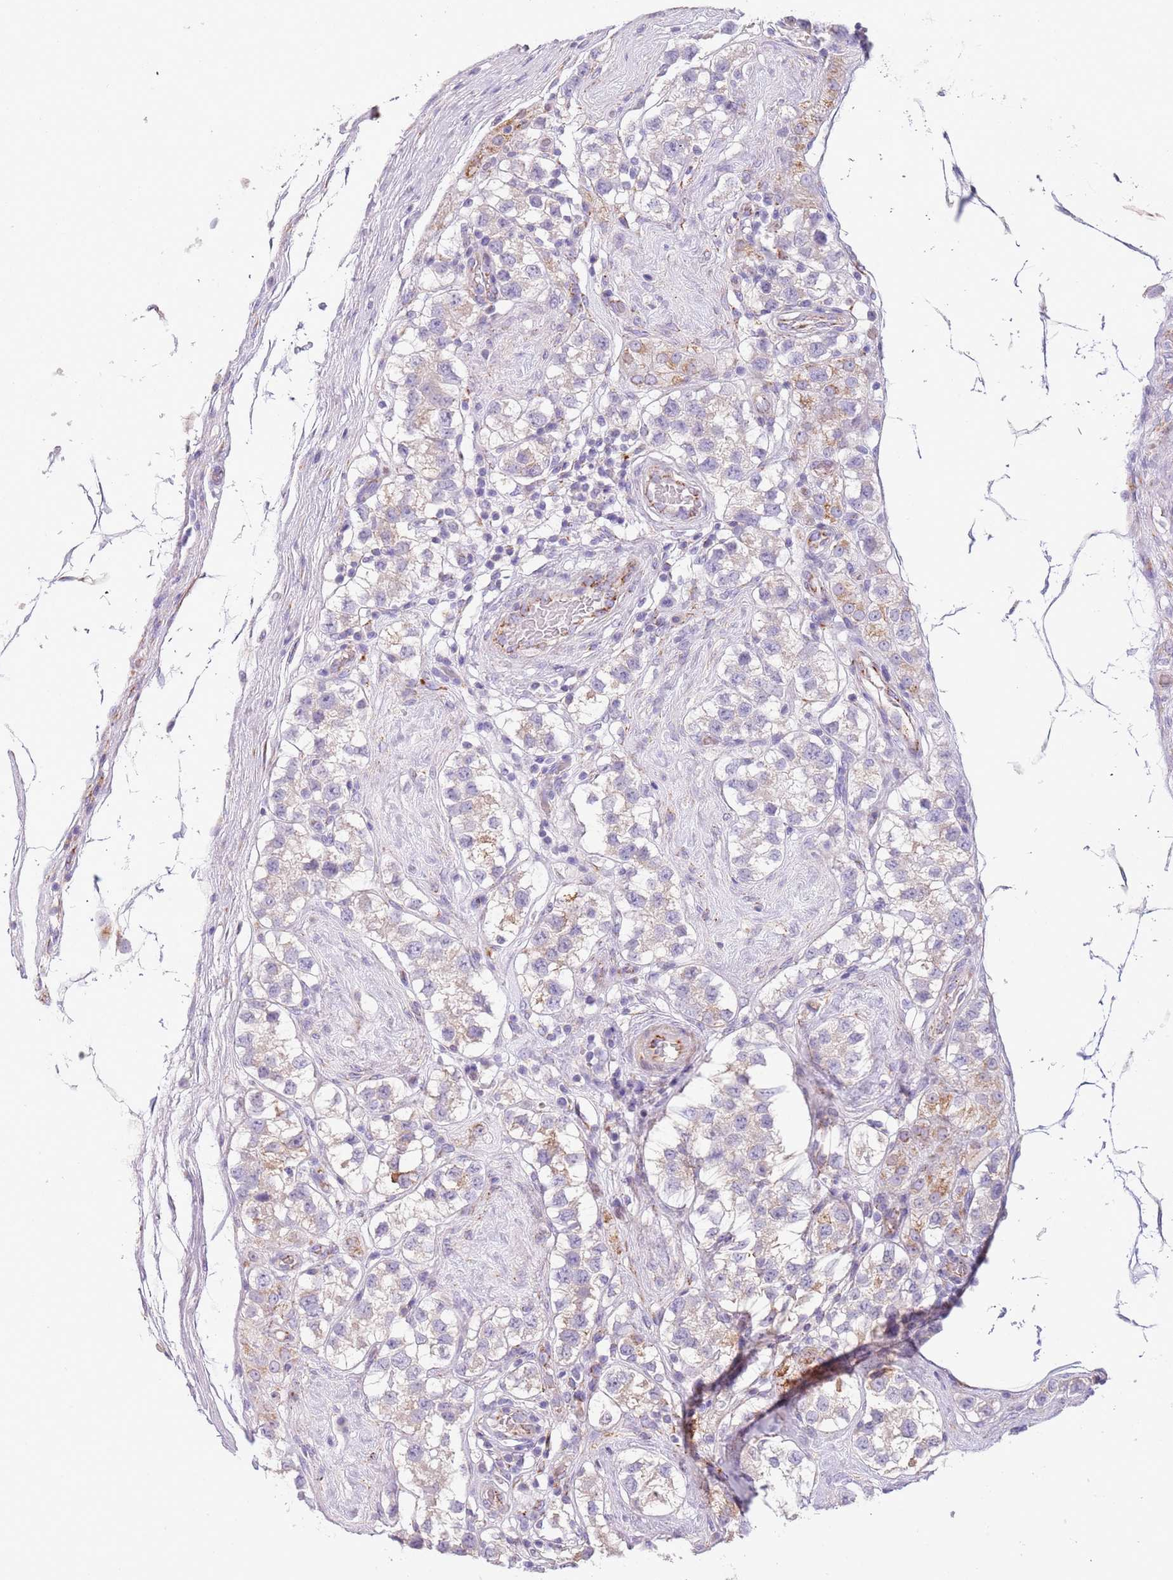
{"staining": {"intensity": "weak", "quantity": "25%-75%", "location": "cytoplasmic/membranous"}, "tissue": "testis cancer", "cell_type": "Tumor cells", "image_type": "cancer", "snomed": [{"axis": "morphology", "description": "Seminoma, NOS"}, {"axis": "topography", "description": "Testis"}], "caption": "Testis cancer tissue demonstrates weak cytoplasmic/membranous staining in approximately 25%-75% of tumor cells", "gene": "RNF222", "patient": {"sex": "male", "age": 34}}